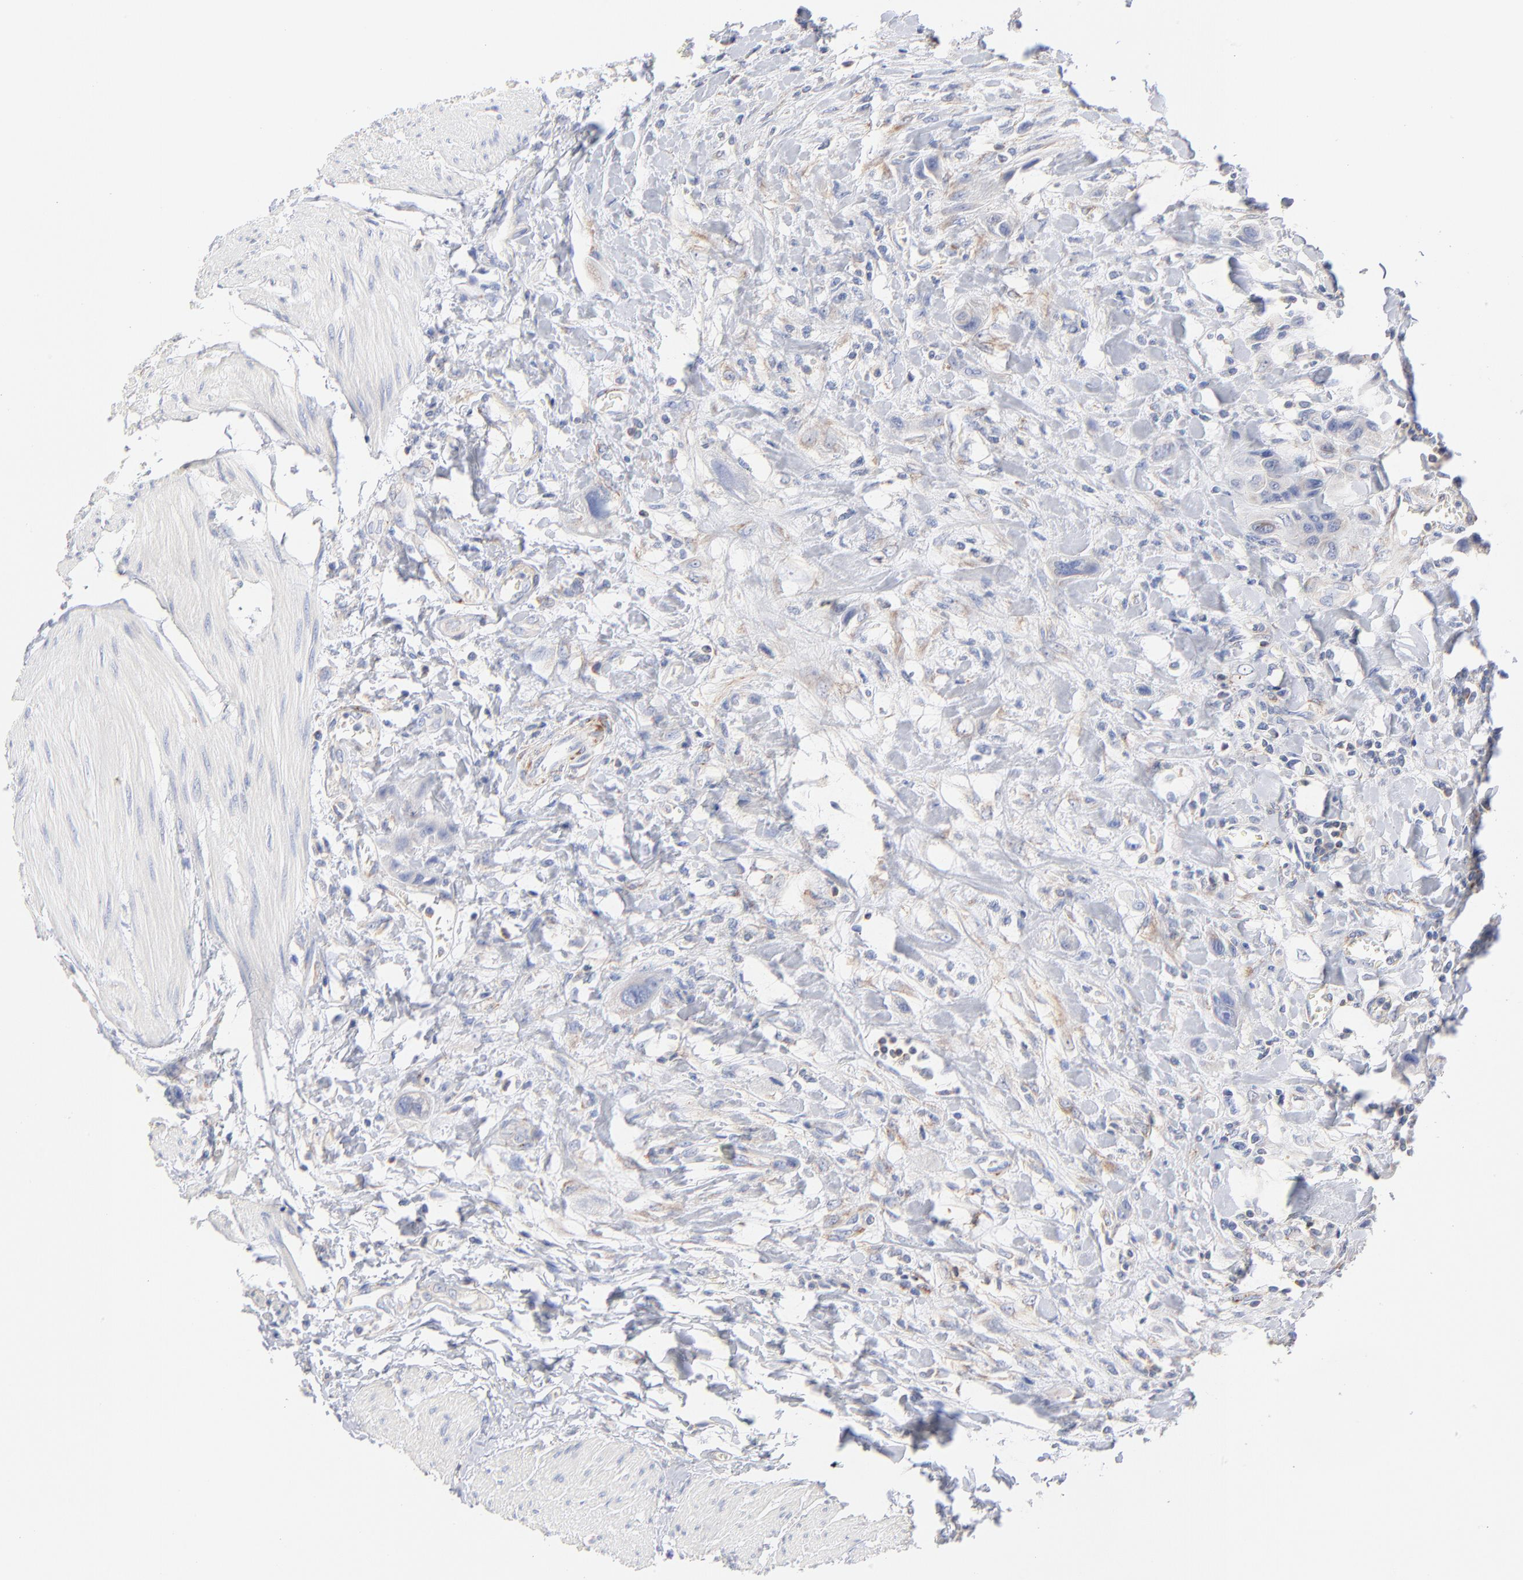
{"staining": {"intensity": "negative", "quantity": "none", "location": "none"}, "tissue": "urothelial cancer", "cell_type": "Tumor cells", "image_type": "cancer", "snomed": [{"axis": "morphology", "description": "Urothelial carcinoma, High grade"}, {"axis": "topography", "description": "Urinary bladder"}], "caption": "The micrograph displays no significant expression in tumor cells of urothelial cancer.", "gene": "SEPTIN6", "patient": {"sex": "male", "age": 50}}